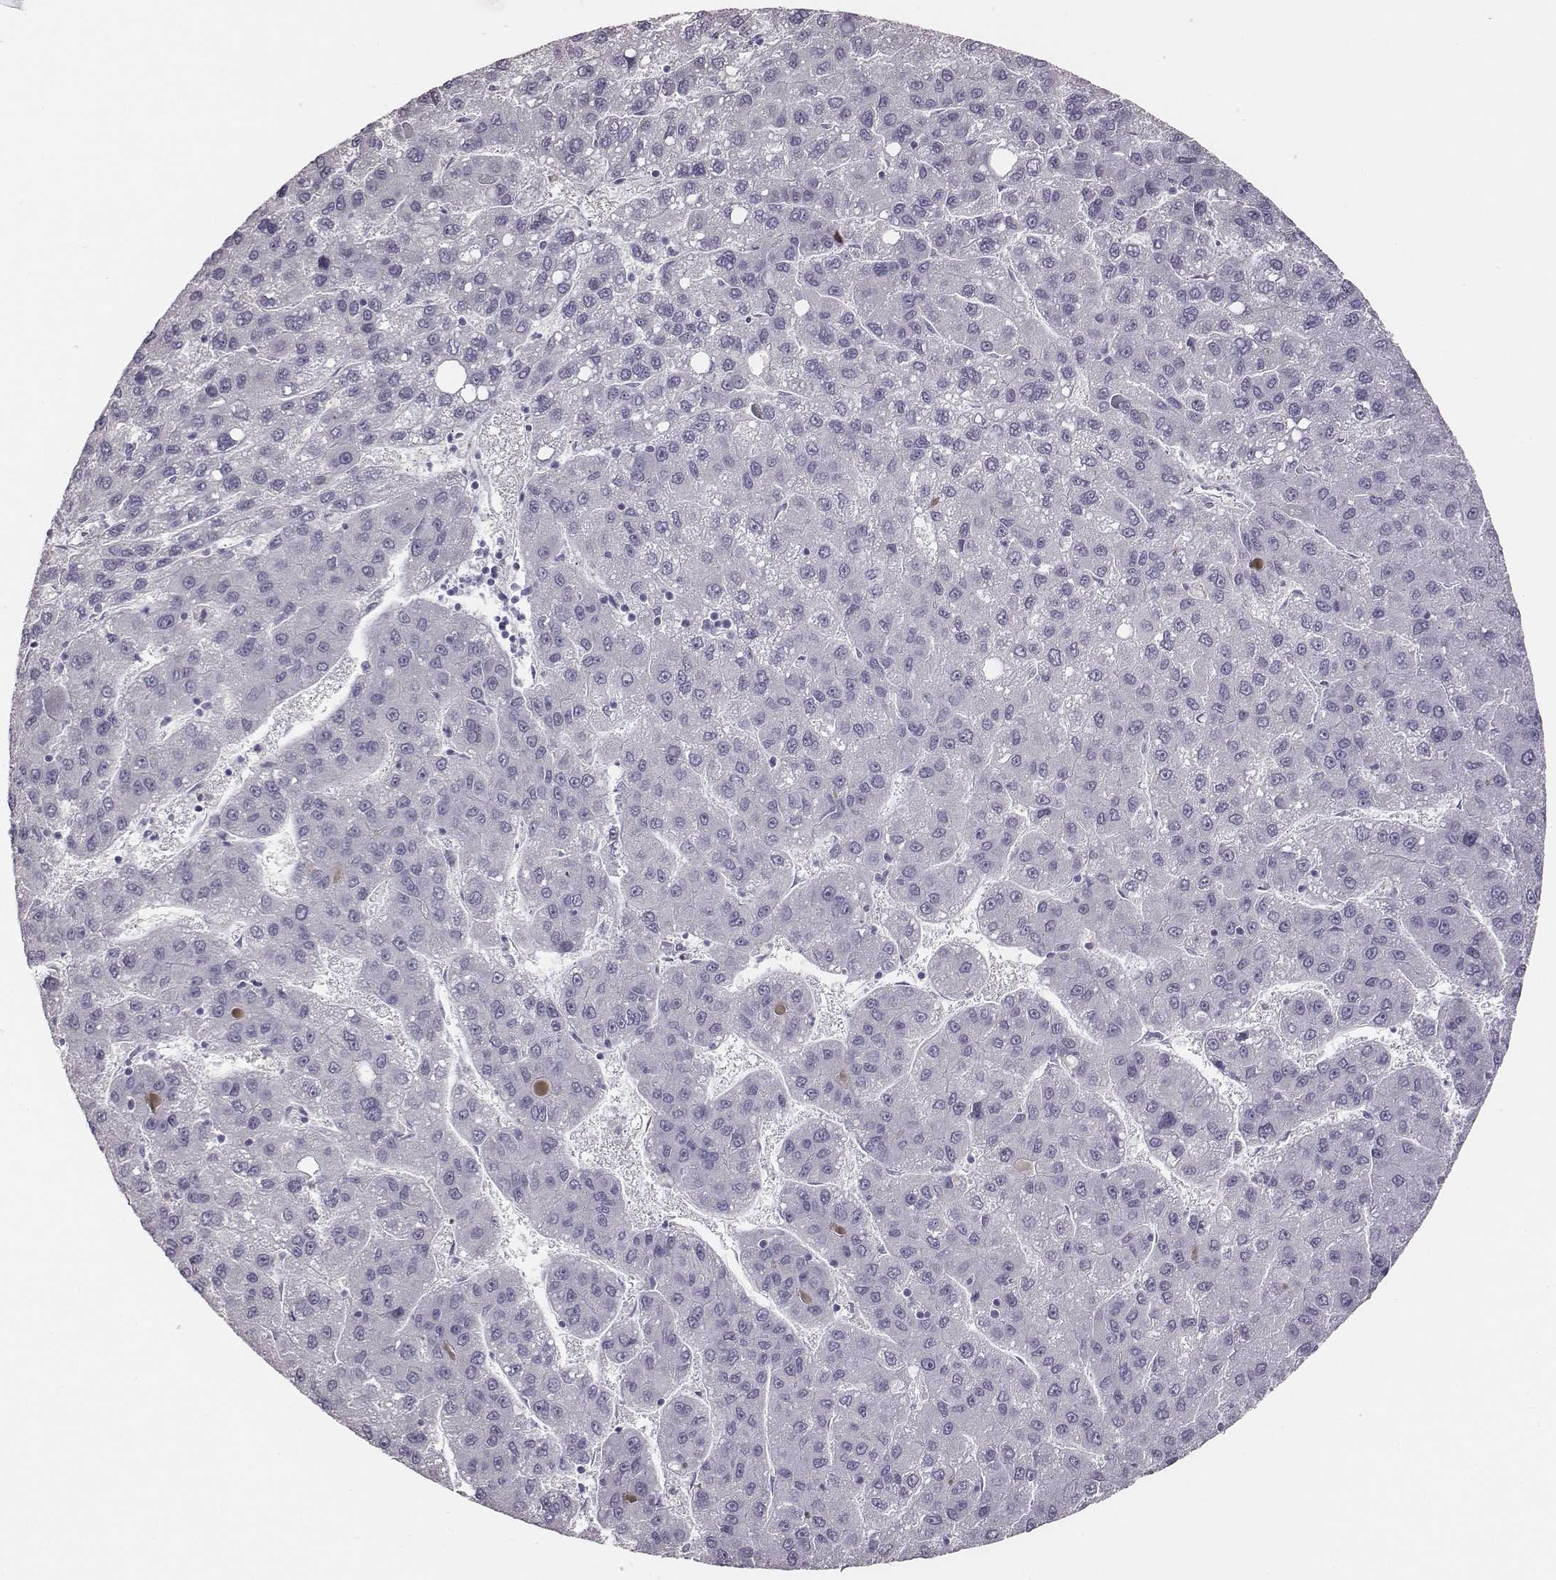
{"staining": {"intensity": "negative", "quantity": "none", "location": "none"}, "tissue": "liver cancer", "cell_type": "Tumor cells", "image_type": "cancer", "snomed": [{"axis": "morphology", "description": "Carcinoma, Hepatocellular, NOS"}, {"axis": "topography", "description": "Liver"}], "caption": "IHC photomicrograph of human liver cancer stained for a protein (brown), which reveals no positivity in tumor cells. (Stains: DAB immunohistochemistry with hematoxylin counter stain, Microscopy: brightfield microscopy at high magnification).", "gene": "GUCA1A", "patient": {"sex": "female", "age": 82}}